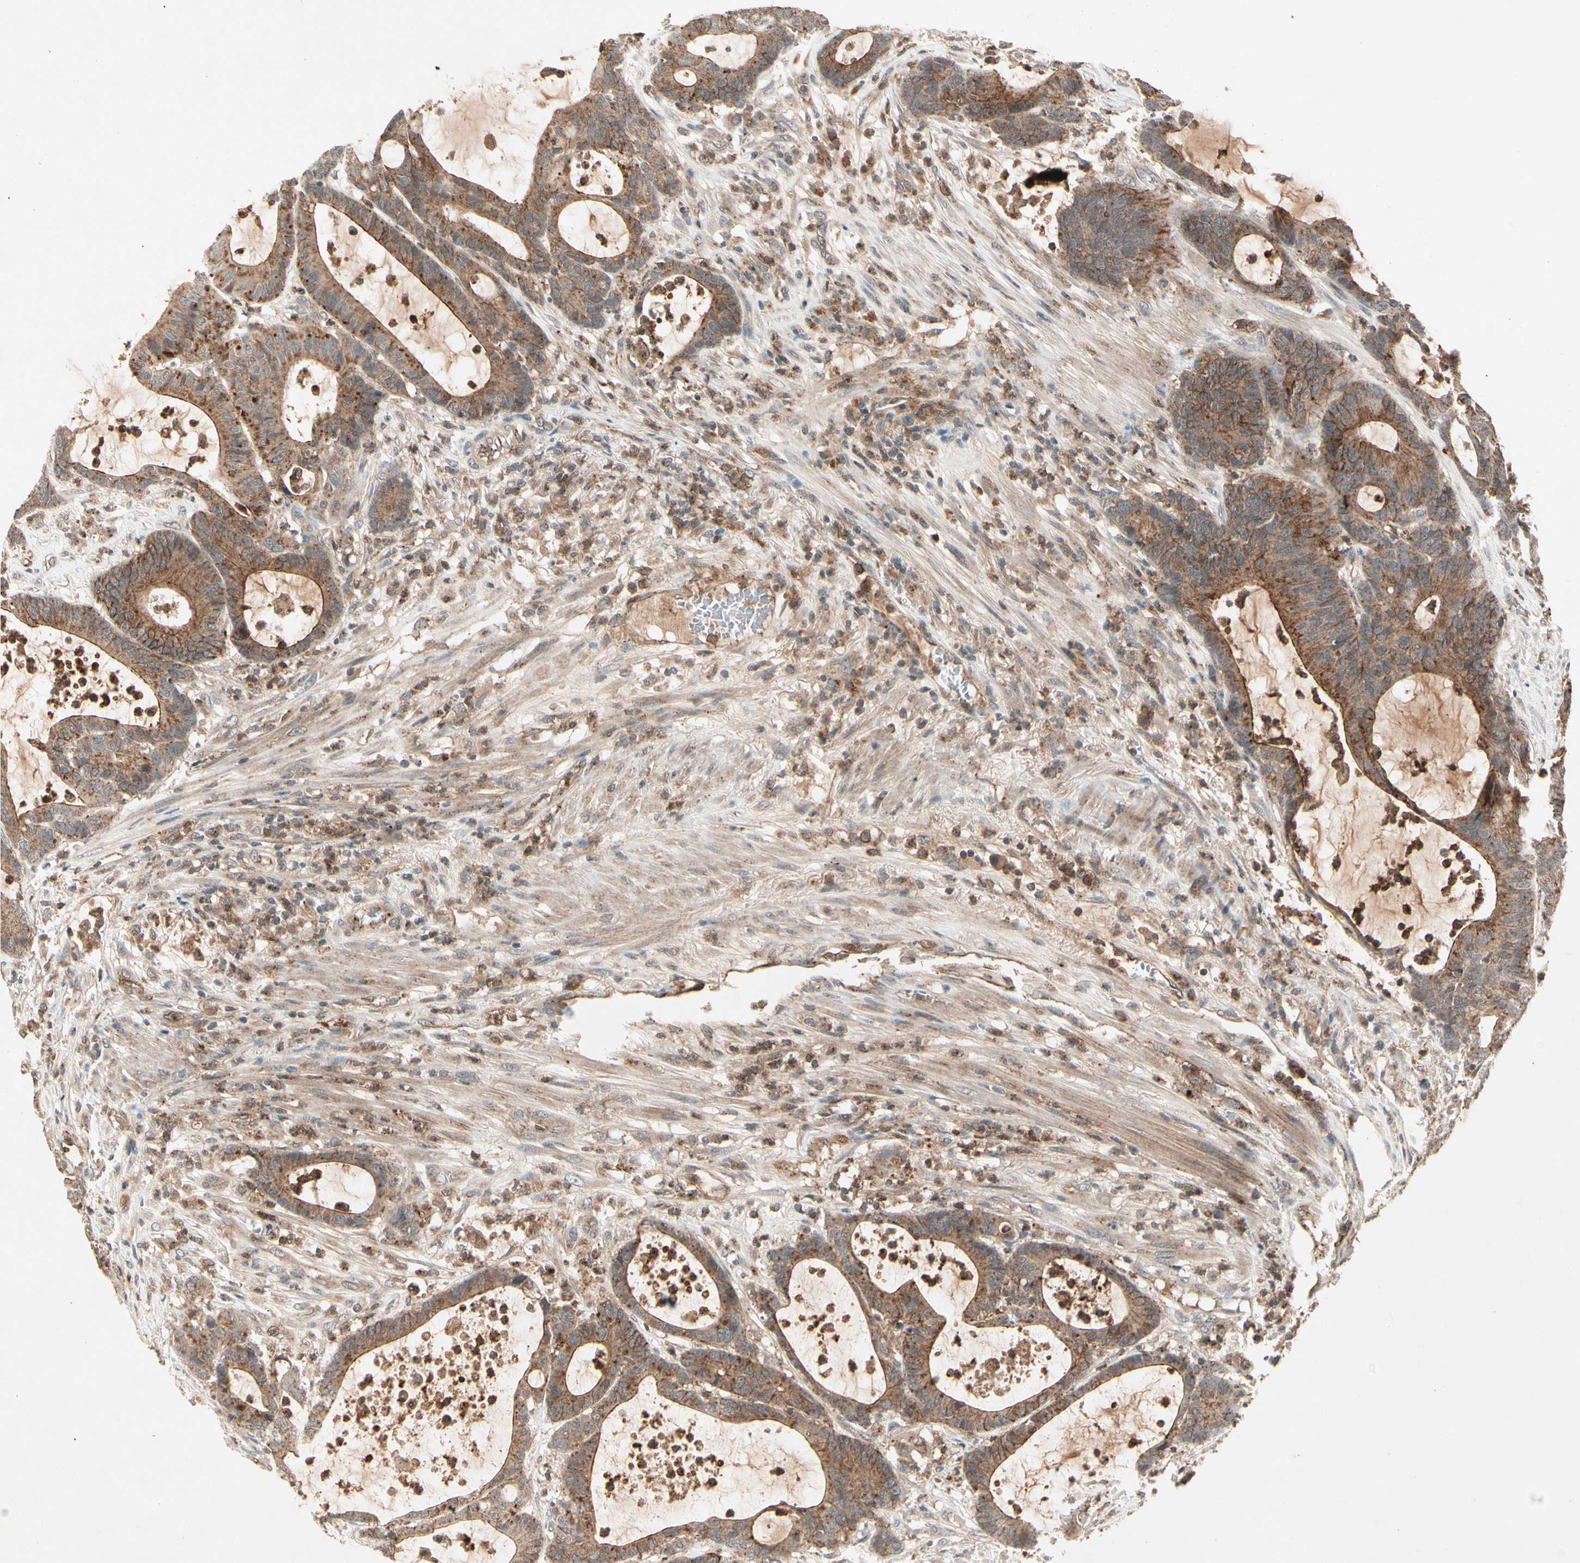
{"staining": {"intensity": "moderate", "quantity": ">75%", "location": "cytoplasmic/membranous"}, "tissue": "colorectal cancer", "cell_type": "Tumor cells", "image_type": "cancer", "snomed": [{"axis": "morphology", "description": "Adenocarcinoma, NOS"}, {"axis": "topography", "description": "Colon"}], "caption": "The immunohistochemical stain shows moderate cytoplasmic/membranous positivity in tumor cells of colorectal adenocarcinoma tissue.", "gene": "FLOT1", "patient": {"sex": "female", "age": 84}}